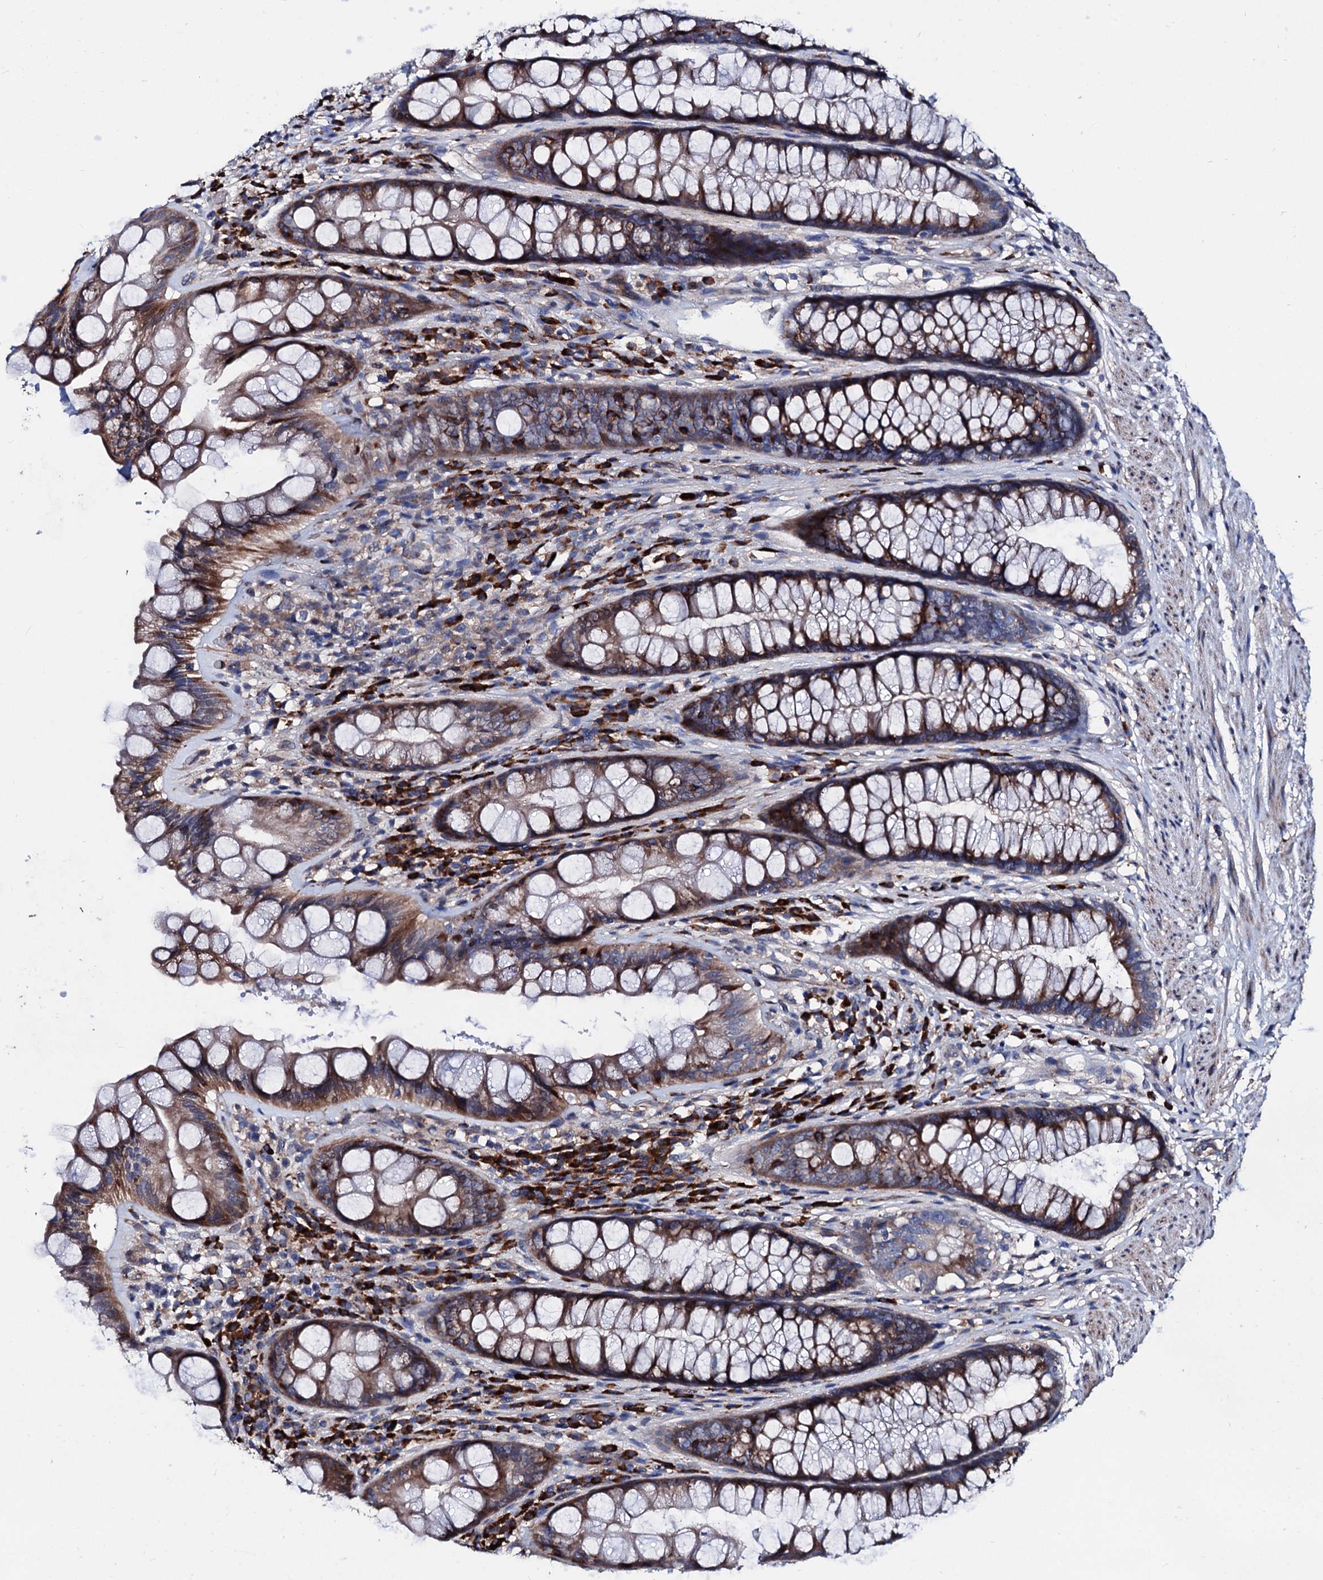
{"staining": {"intensity": "moderate", "quantity": ">75%", "location": "cytoplasmic/membranous"}, "tissue": "rectum", "cell_type": "Glandular cells", "image_type": "normal", "snomed": [{"axis": "morphology", "description": "Normal tissue, NOS"}, {"axis": "topography", "description": "Rectum"}], "caption": "Immunohistochemistry histopathology image of benign human rectum stained for a protein (brown), which exhibits medium levels of moderate cytoplasmic/membranous positivity in about >75% of glandular cells.", "gene": "AKAP11", "patient": {"sex": "male", "age": 74}}